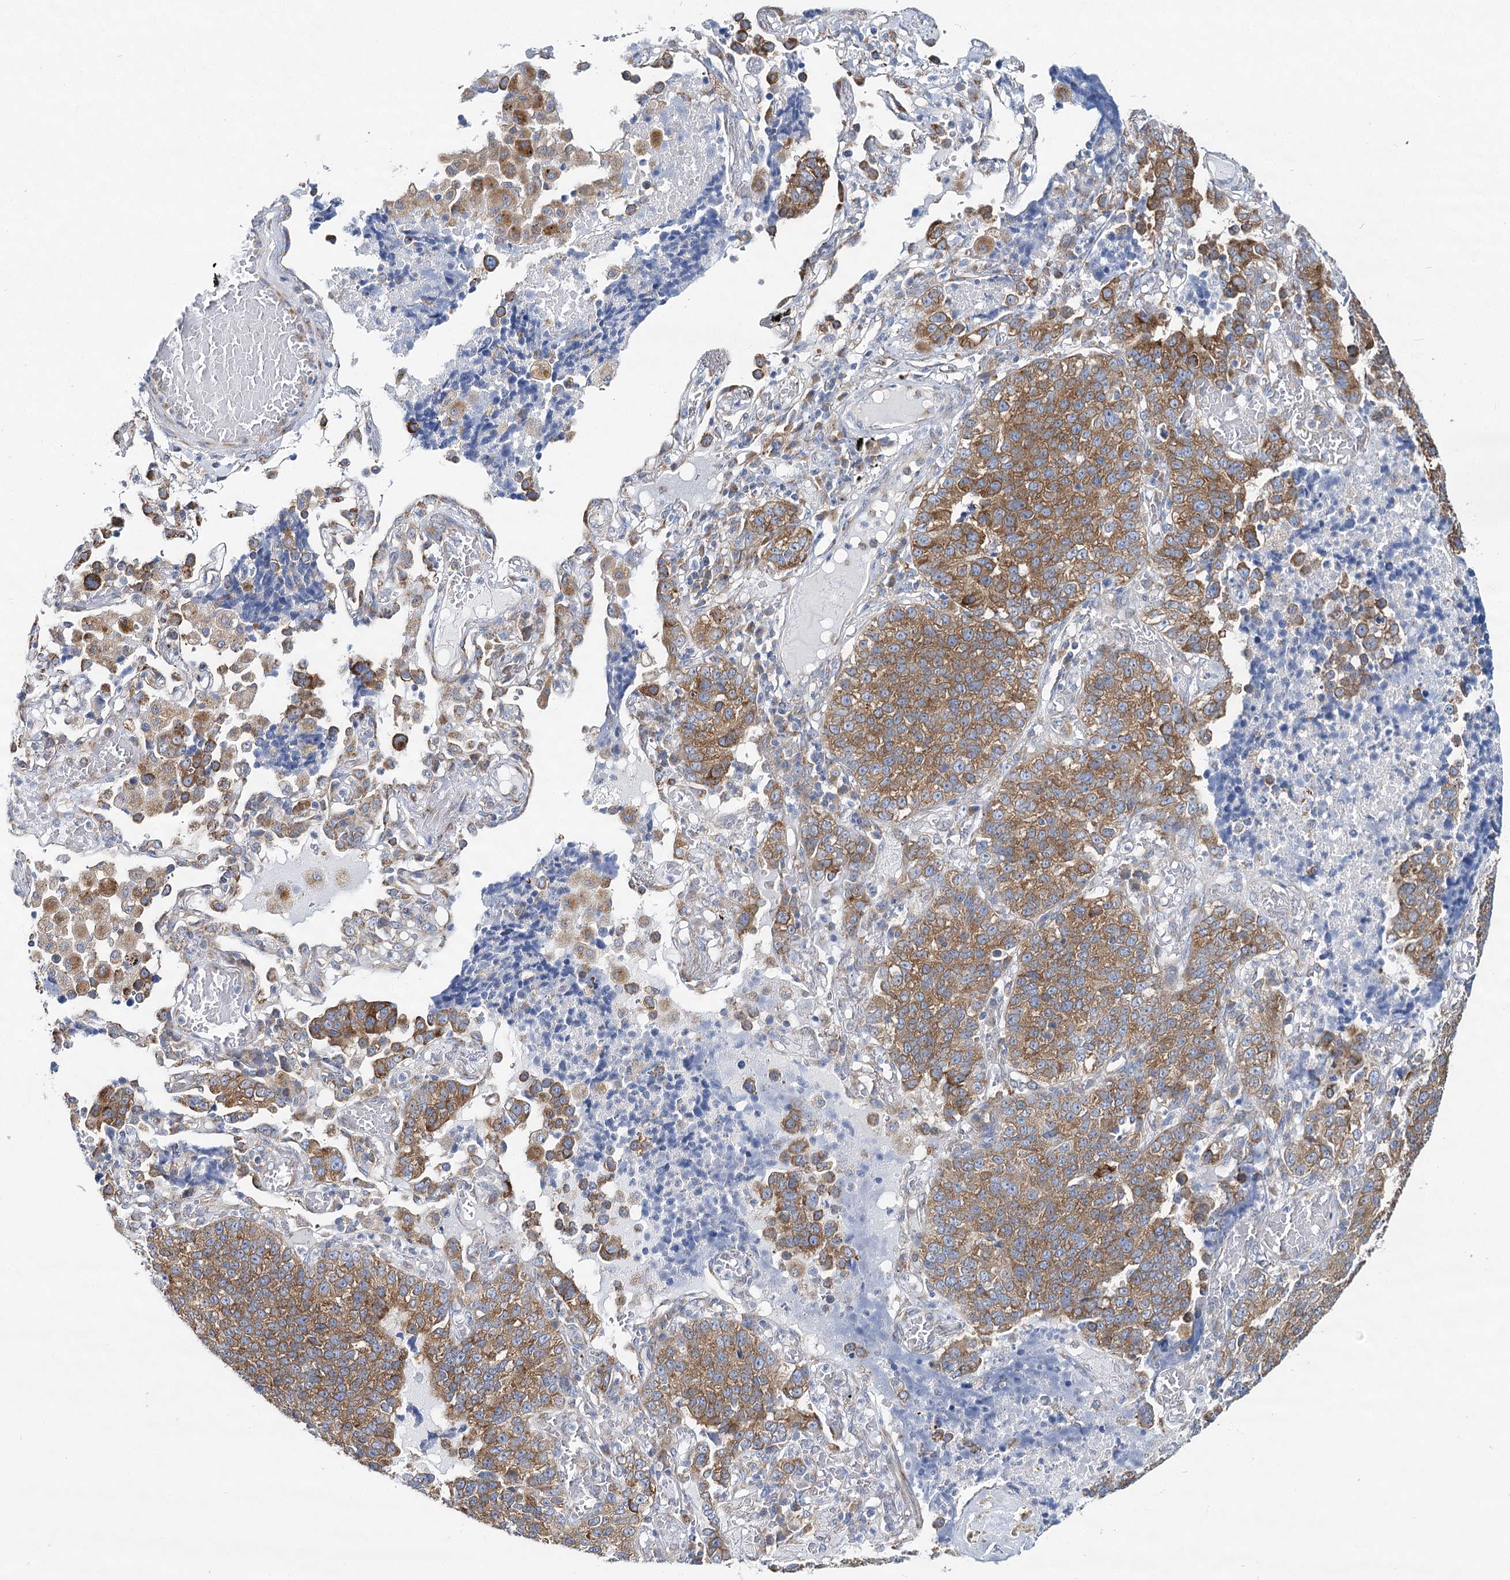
{"staining": {"intensity": "moderate", "quantity": ">75%", "location": "cytoplasmic/membranous"}, "tissue": "lung cancer", "cell_type": "Tumor cells", "image_type": "cancer", "snomed": [{"axis": "morphology", "description": "Adenocarcinoma, NOS"}, {"axis": "topography", "description": "Lung"}], "caption": "Immunohistochemistry (IHC) image of lung cancer stained for a protein (brown), which demonstrates medium levels of moderate cytoplasmic/membranous expression in approximately >75% of tumor cells.", "gene": "THUMPD3", "patient": {"sex": "male", "age": 49}}